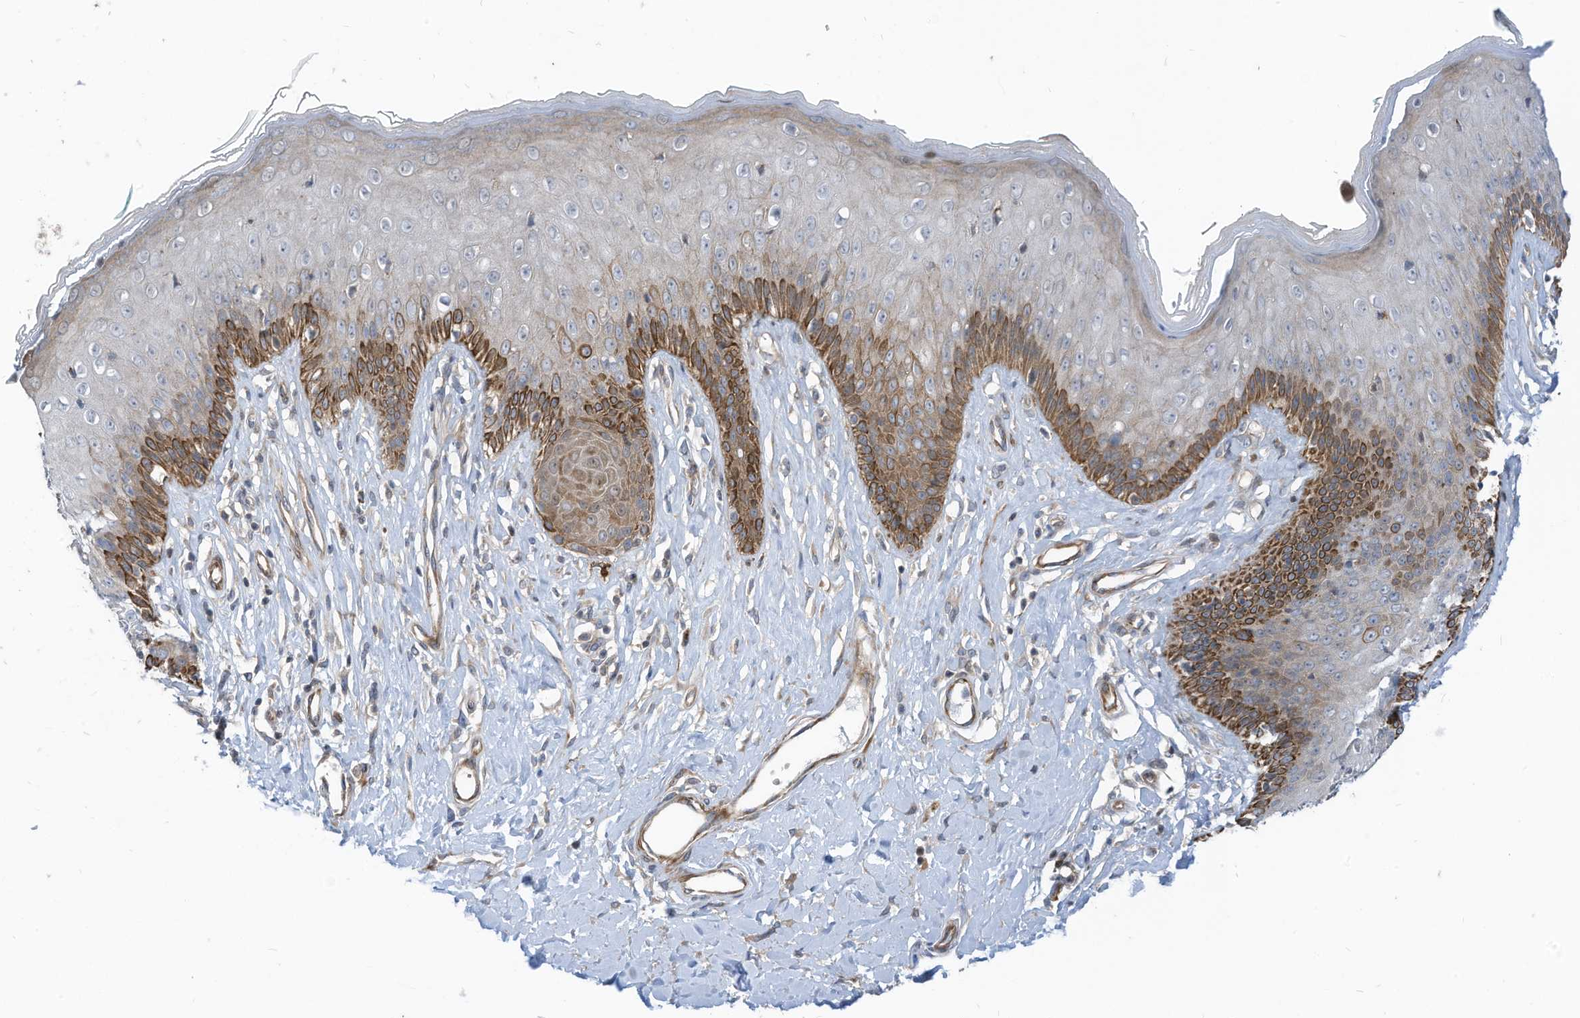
{"staining": {"intensity": "moderate", "quantity": "25%-75%", "location": "cytoplasmic/membranous"}, "tissue": "skin", "cell_type": "Epidermal cells", "image_type": "normal", "snomed": [{"axis": "morphology", "description": "Normal tissue, NOS"}, {"axis": "morphology", "description": "Squamous cell carcinoma, NOS"}, {"axis": "topography", "description": "Vulva"}], "caption": "Immunohistochemistry of normal human skin displays medium levels of moderate cytoplasmic/membranous staining in about 25%-75% of epidermal cells.", "gene": "GPATCH3", "patient": {"sex": "female", "age": 85}}